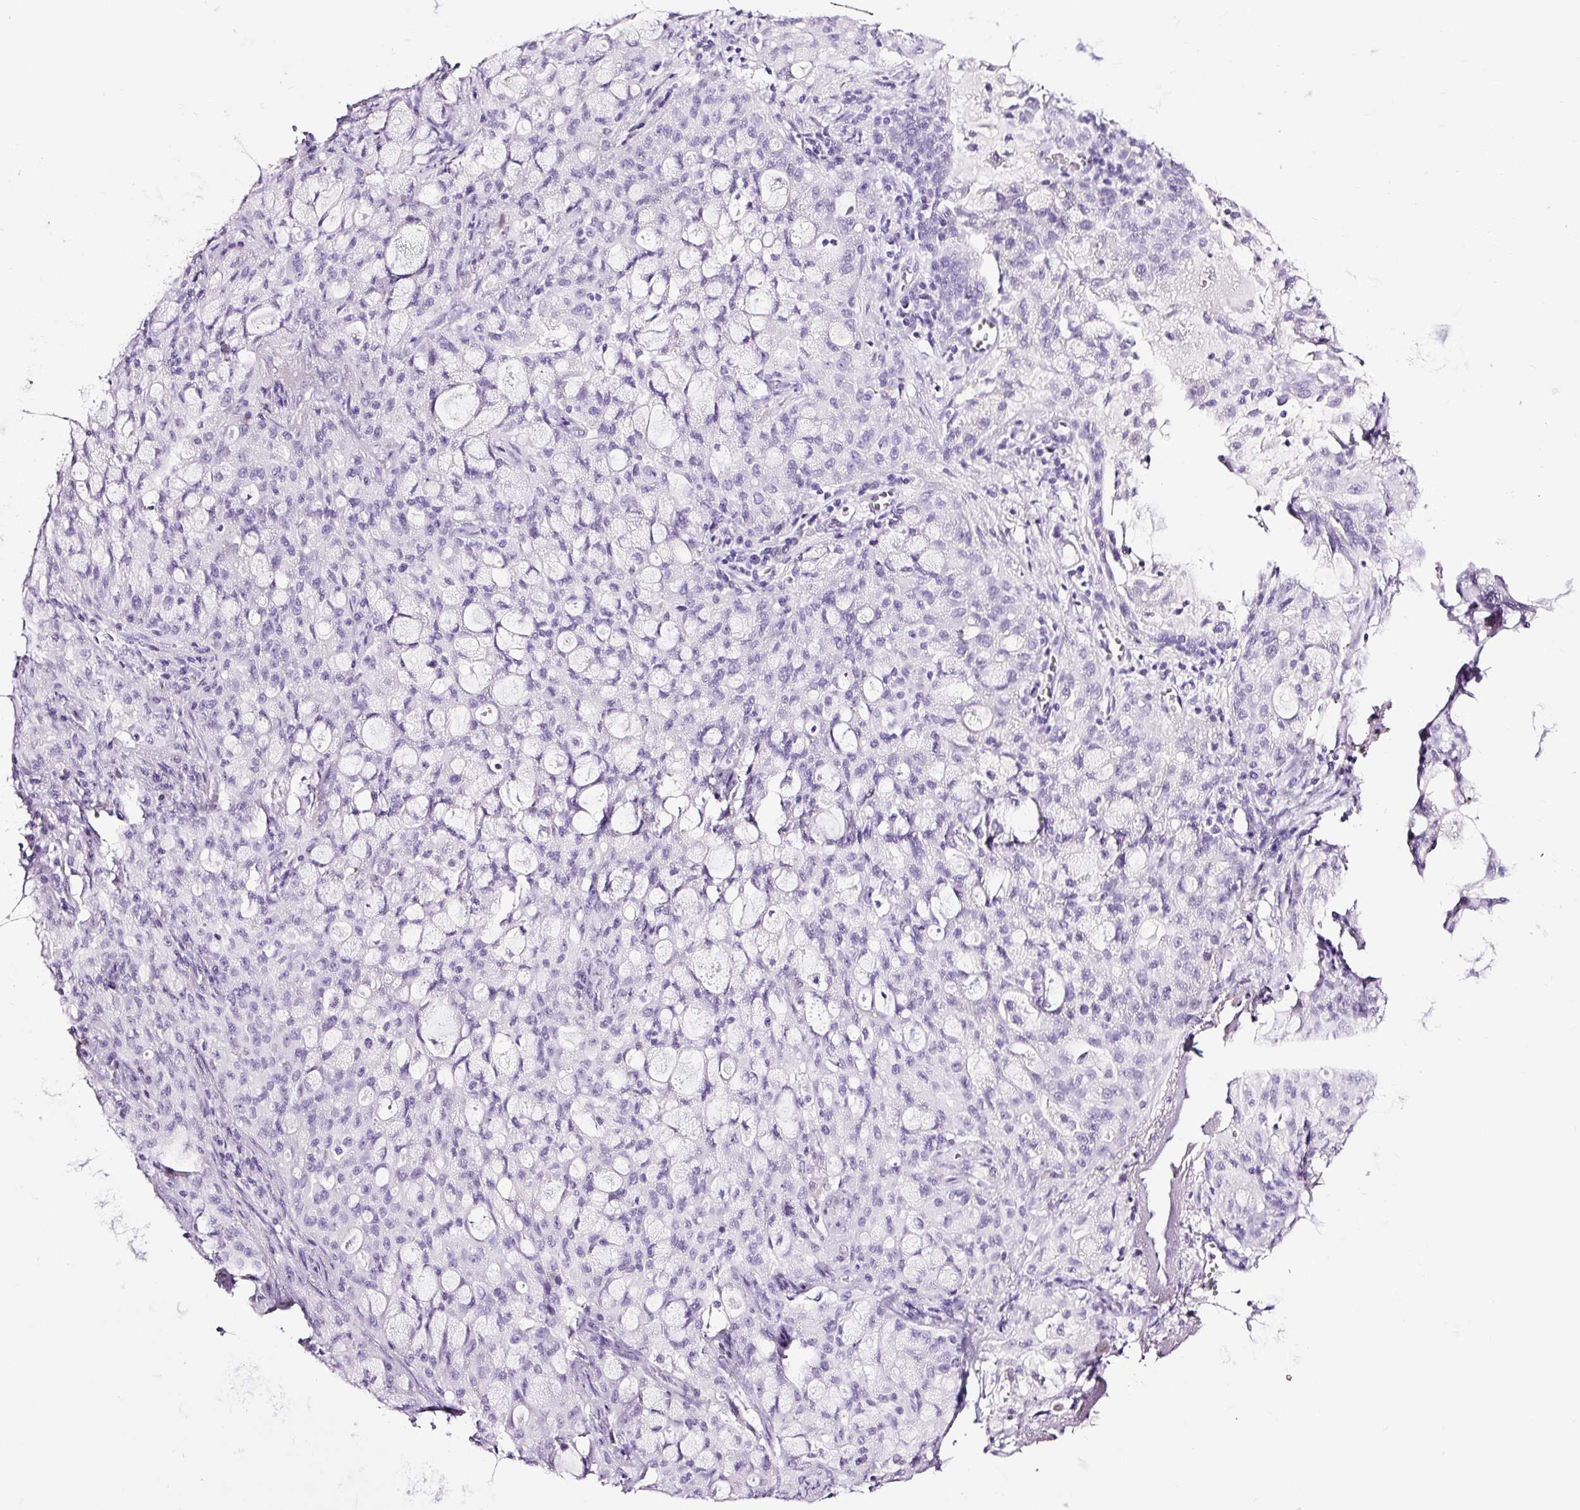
{"staining": {"intensity": "negative", "quantity": "none", "location": "none"}, "tissue": "lung cancer", "cell_type": "Tumor cells", "image_type": "cancer", "snomed": [{"axis": "morphology", "description": "Adenocarcinoma, NOS"}, {"axis": "topography", "description": "Lung"}], "caption": "This is a histopathology image of immunohistochemistry staining of lung cancer (adenocarcinoma), which shows no staining in tumor cells.", "gene": "NPHS2", "patient": {"sex": "female", "age": 44}}